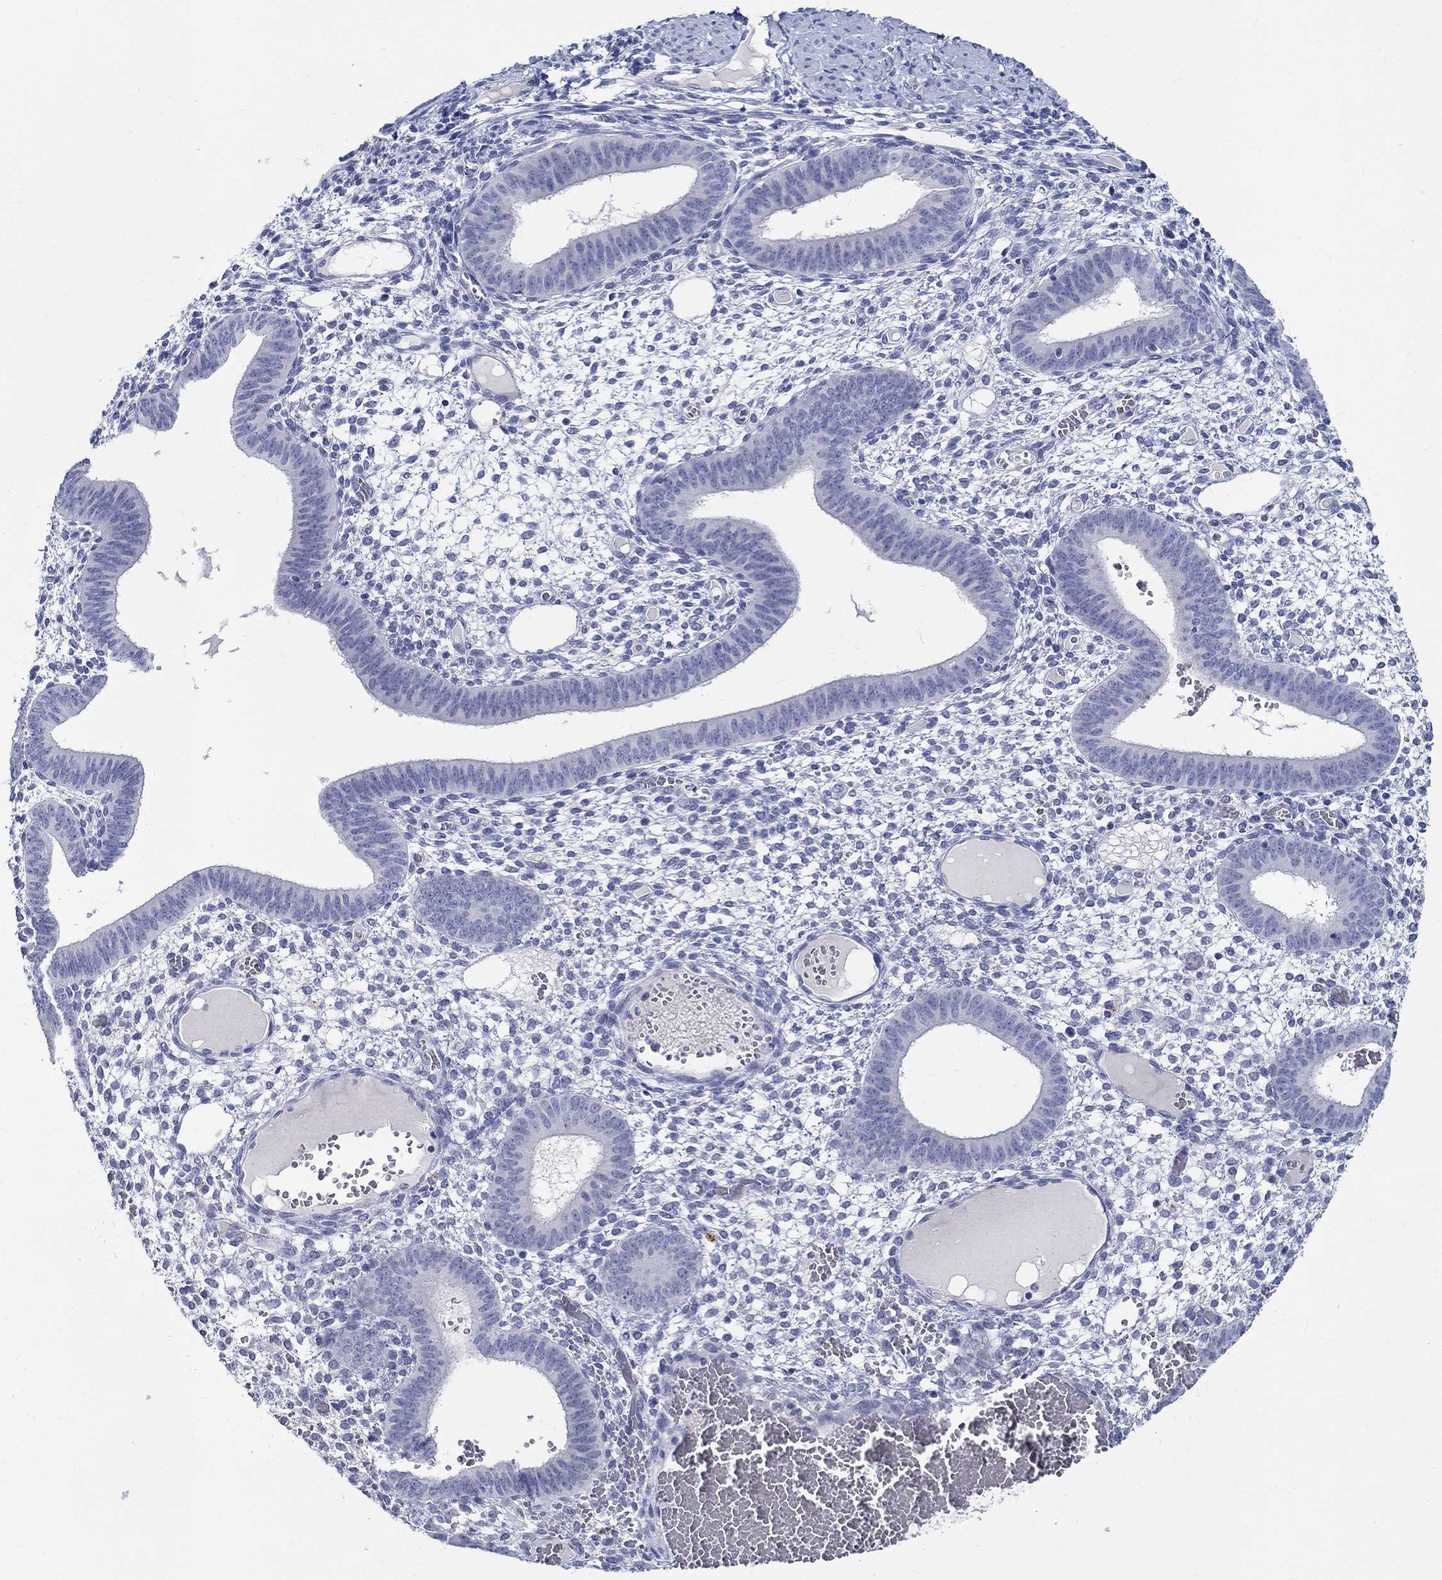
{"staining": {"intensity": "negative", "quantity": "none", "location": "none"}, "tissue": "endometrium", "cell_type": "Cells in endometrial stroma", "image_type": "normal", "snomed": [{"axis": "morphology", "description": "Normal tissue, NOS"}, {"axis": "topography", "description": "Endometrium"}], "caption": "This is a photomicrograph of IHC staining of unremarkable endometrium, which shows no positivity in cells in endometrial stroma.", "gene": "CETN1", "patient": {"sex": "female", "age": 42}}